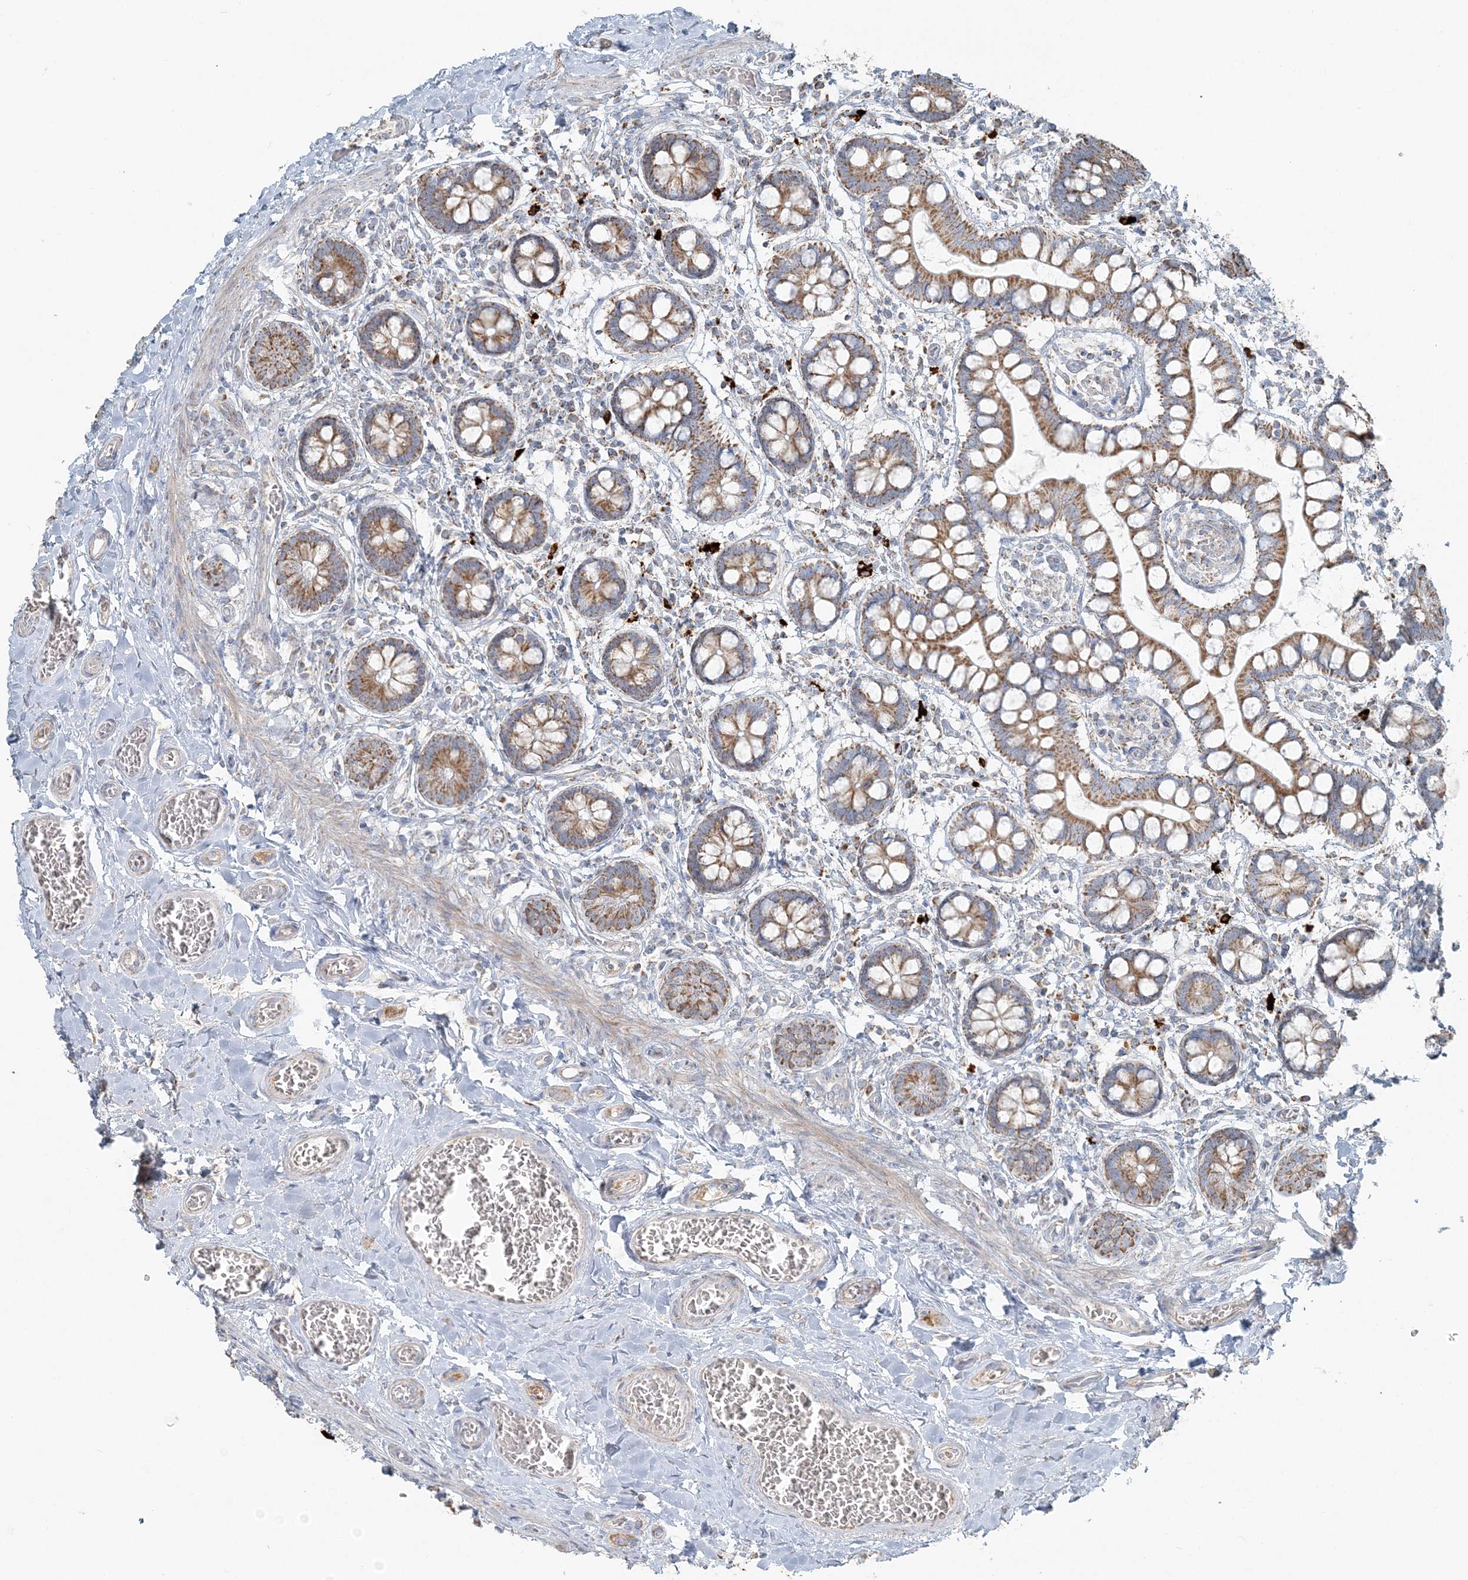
{"staining": {"intensity": "moderate", "quantity": ">75%", "location": "cytoplasmic/membranous"}, "tissue": "small intestine", "cell_type": "Glandular cells", "image_type": "normal", "snomed": [{"axis": "morphology", "description": "Normal tissue, NOS"}, {"axis": "topography", "description": "Small intestine"}], "caption": "IHC of benign human small intestine demonstrates medium levels of moderate cytoplasmic/membranous positivity in approximately >75% of glandular cells. (brown staining indicates protein expression, while blue staining denotes nuclei).", "gene": "SLC22A16", "patient": {"sex": "male", "age": 52}}